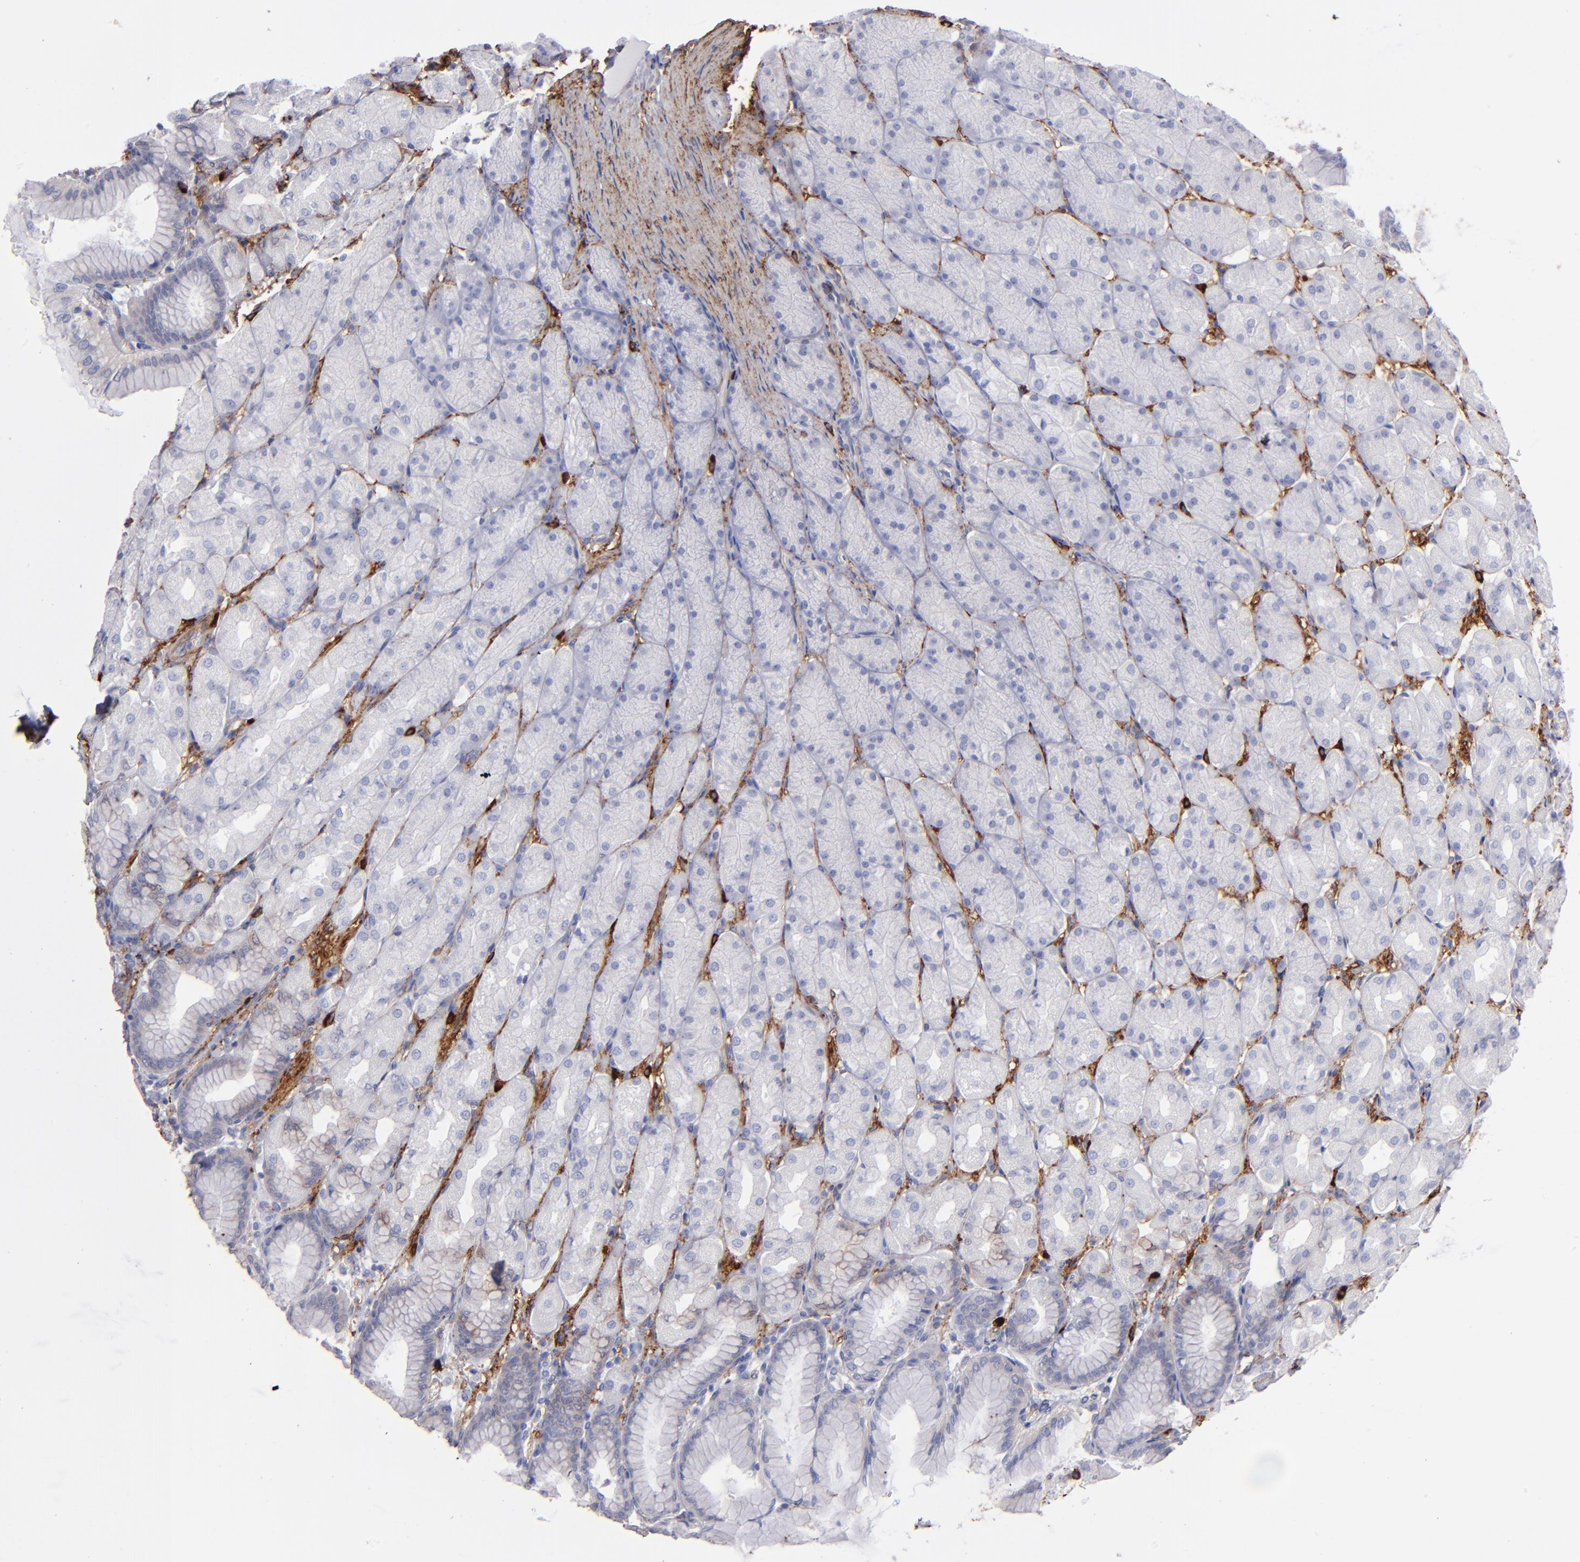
{"staining": {"intensity": "negative", "quantity": "none", "location": "none"}, "tissue": "stomach", "cell_type": "Glandular cells", "image_type": "normal", "snomed": [{"axis": "morphology", "description": "Normal tissue, NOS"}, {"axis": "topography", "description": "Stomach, upper"}], "caption": "Immunohistochemistry (IHC) histopathology image of normal stomach: human stomach stained with DAB (3,3'-diaminobenzidine) displays no significant protein expression in glandular cells.", "gene": "AHNAK2", "patient": {"sex": "female", "age": 56}}